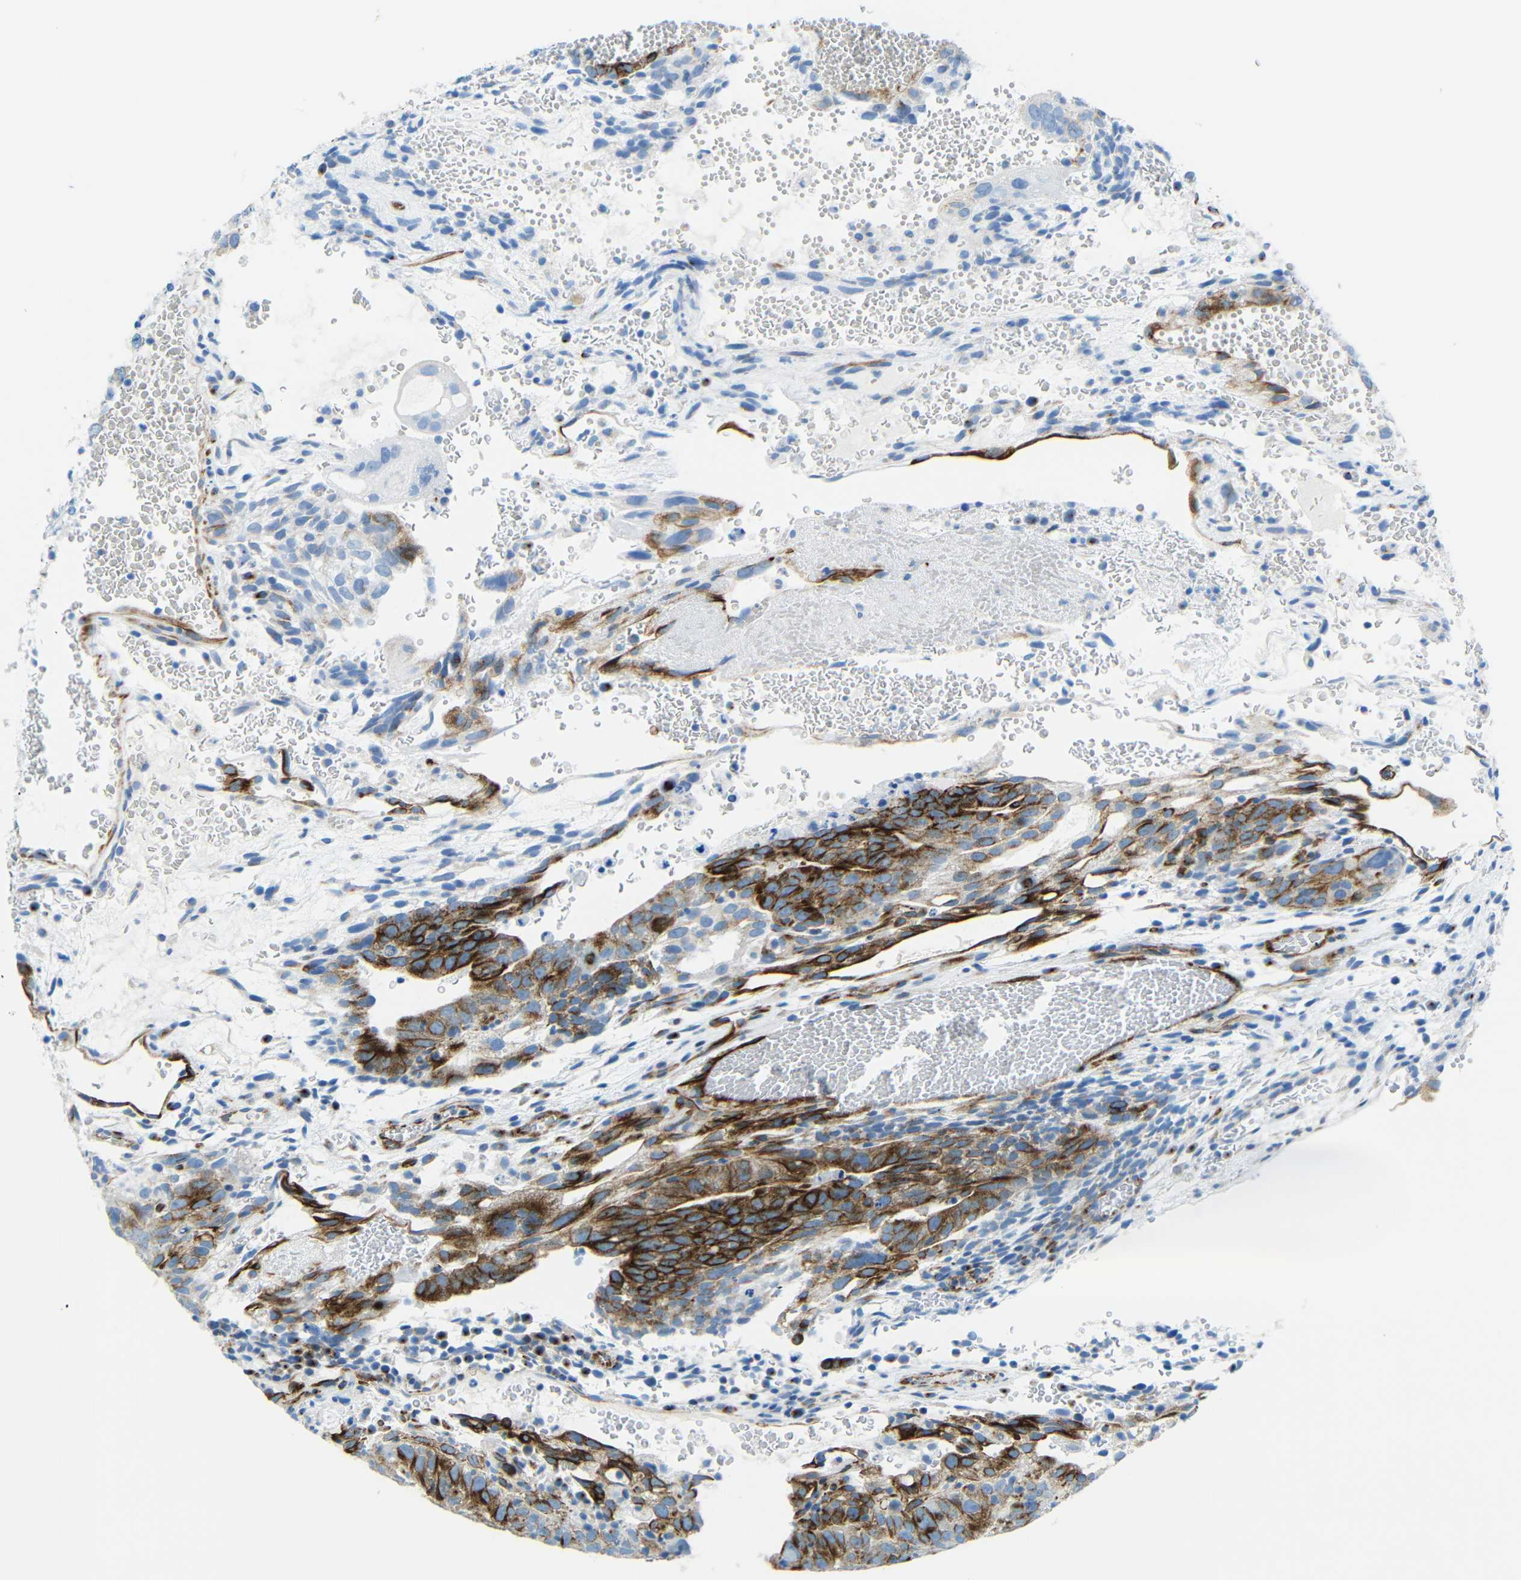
{"staining": {"intensity": "strong", "quantity": "25%-75%", "location": "cytoplasmic/membranous"}, "tissue": "testis cancer", "cell_type": "Tumor cells", "image_type": "cancer", "snomed": [{"axis": "morphology", "description": "Seminoma, NOS"}, {"axis": "morphology", "description": "Carcinoma, Embryonal, NOS"}, {"axis": "topography", "description": "Testis"}], "caption": "There is high levels of strong cytoplasmic/membranous staining in tumor cells of seminoma (testis), as demonstrated by immunohistochemical staining (brown color).", "gene": "TUBB4B", "patient": {"sex": "male", "age": 52}}